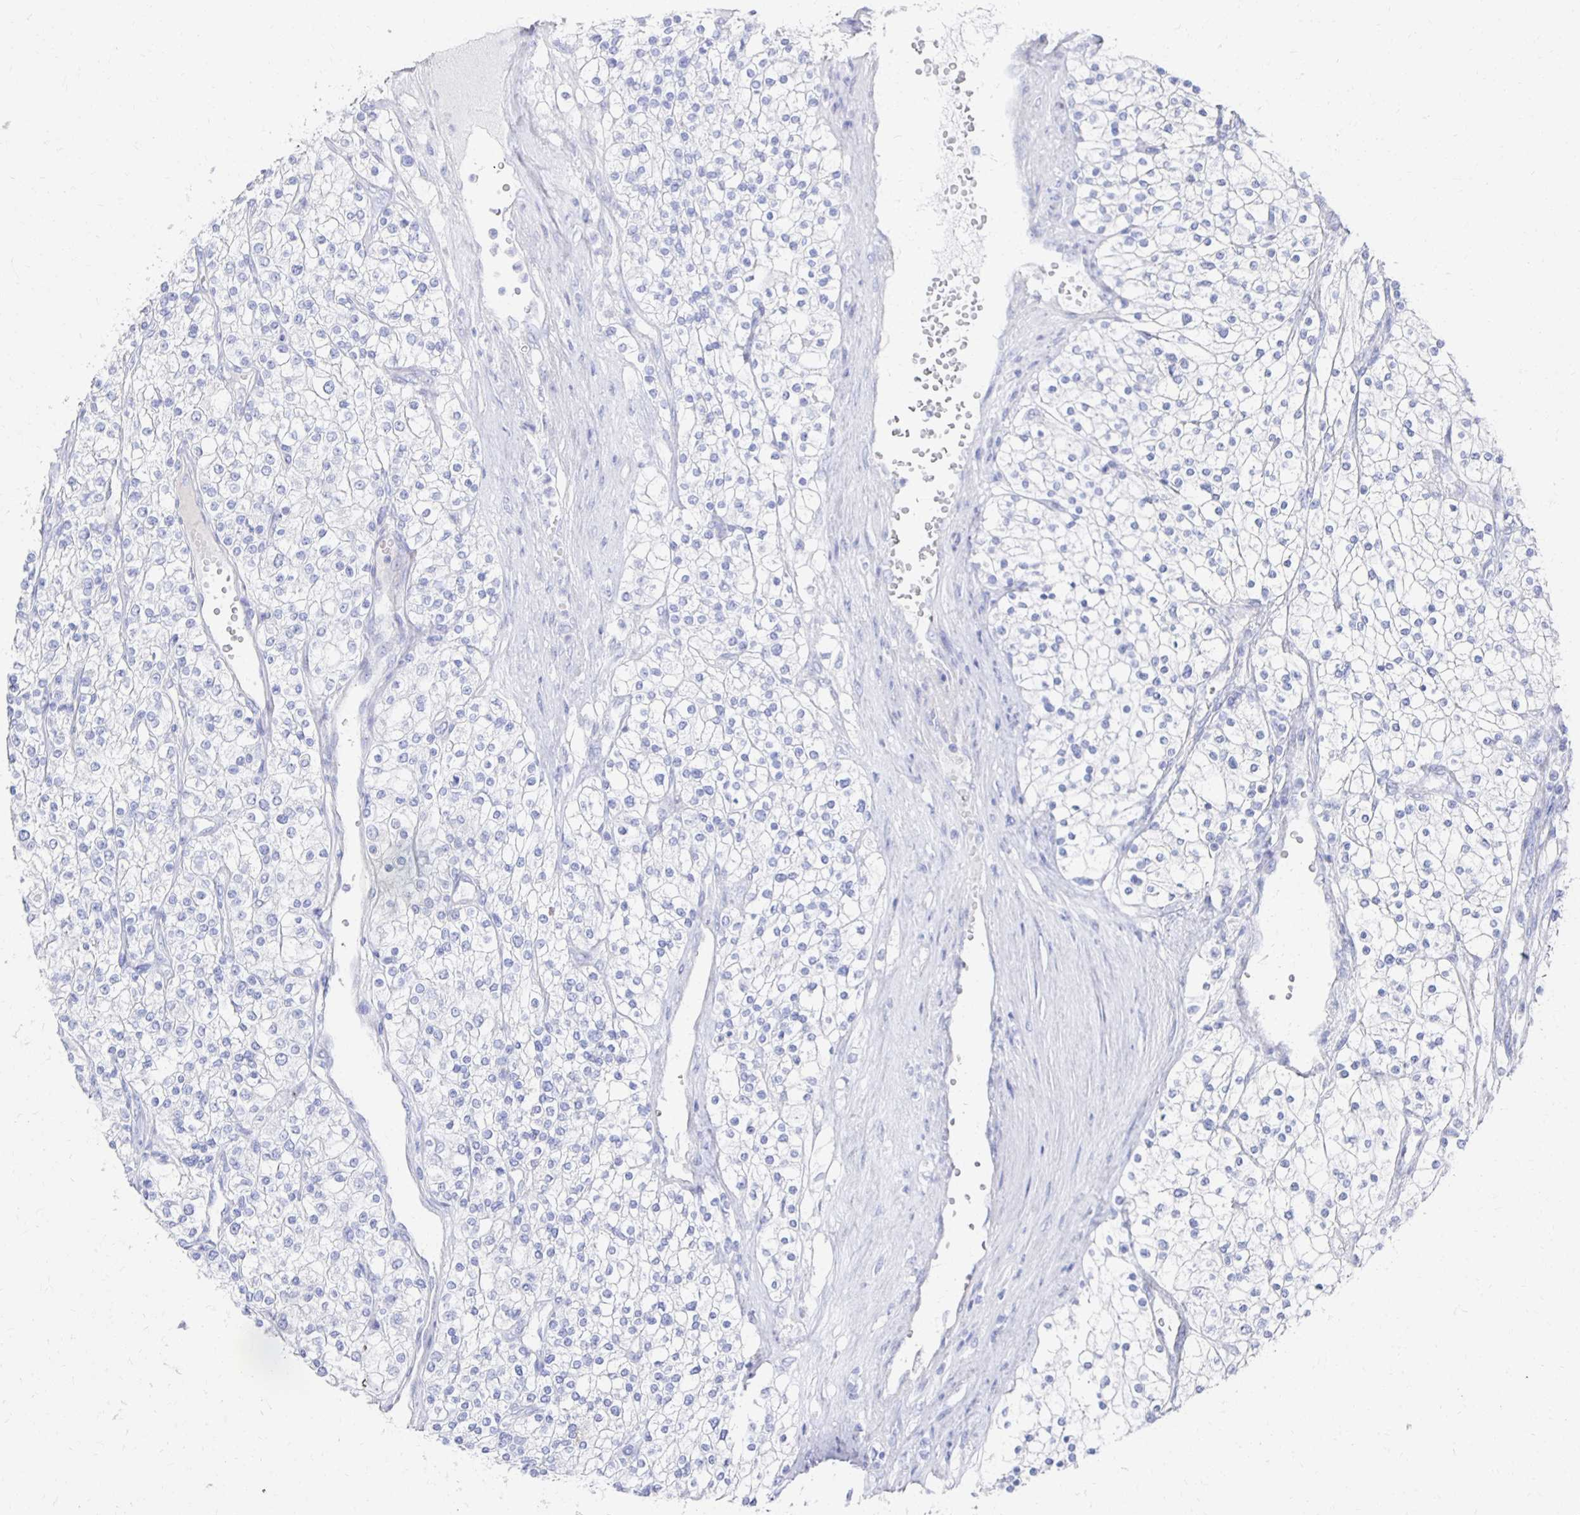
{"staining": {"intensity": "negative", "quantity": "none", "location": "none"}, "tissue": "renal cancer", "cell_type": "Tumor cells", "image_type": "cancer", "snomed": [{"axis": "morphology", "description": "Adenocarcinoma, NOS"}, {"axis": "topography", "description": "Kidney"}], "caption": "This is an immunohistochemistry image of renal adenocarcinoma. There is no staining in tumor cells.", "gene": "PRDM7", "patient": {"sex": "male", "age": 80}}